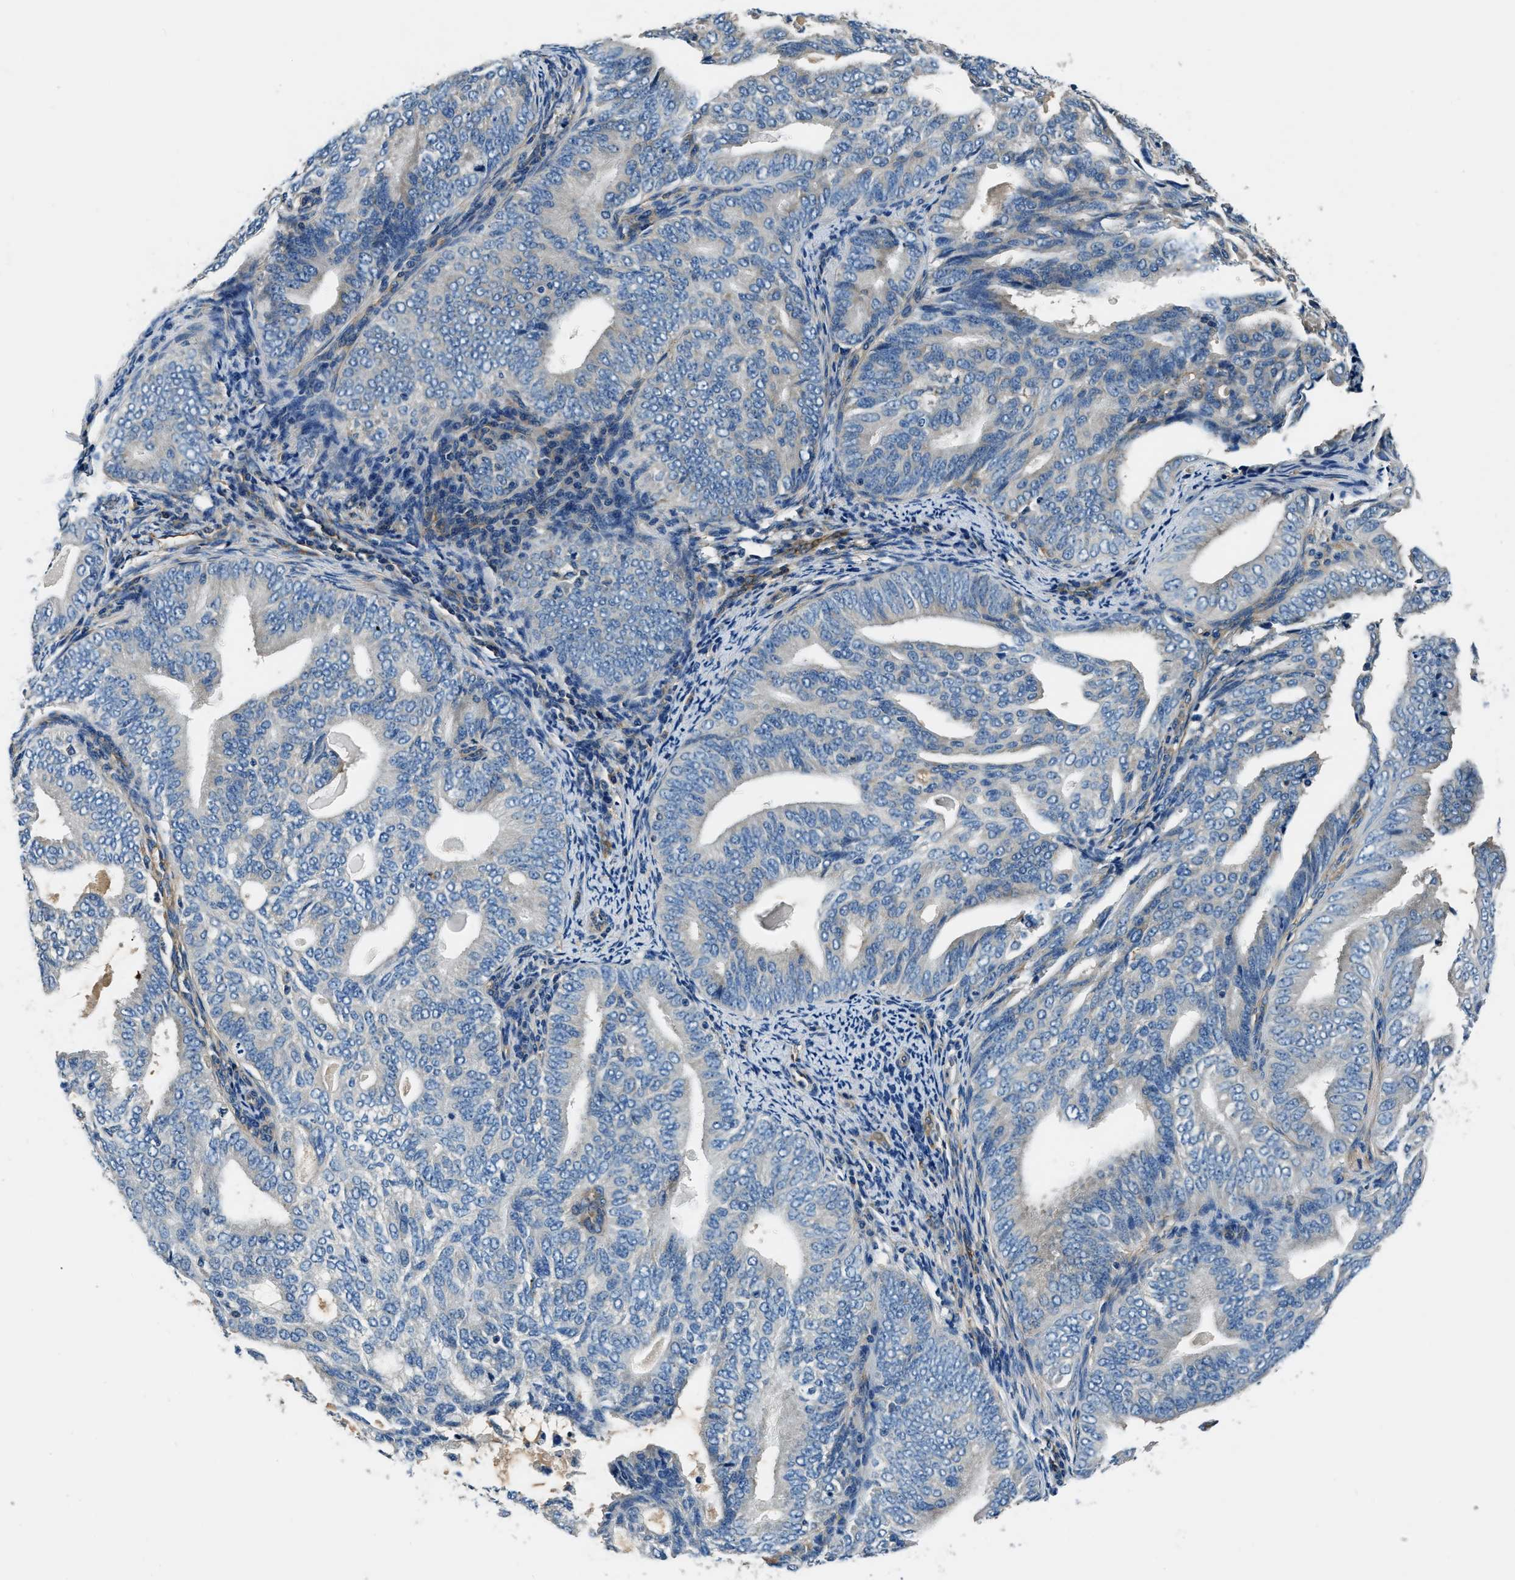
{"staining": {"intensity": "negative", "quantity": "none", "location": "none"}, "tissue": "endometrial cancer", "cell_type": "Tumor cells", "image_type": "cancer", "snomed": [{"axis": "morphology", "description": "Adenocarcinoma, NOS"}, {"axis": "topography", "description": "Endometrium"}], "caption": "Endometrial cancer (adenocarcinoma) was stained to show a protein in brown. There is no significant expression in tumor cells. (Stains: DAB (3,3'-diaminobenzidine) immunohistochemistry (IHC) with hematoxylin counter stain, Microscopy: brightfield microscopy at high magnification).", "gene": "EEA1", "patient": {"sex": "female", "age": 58}}